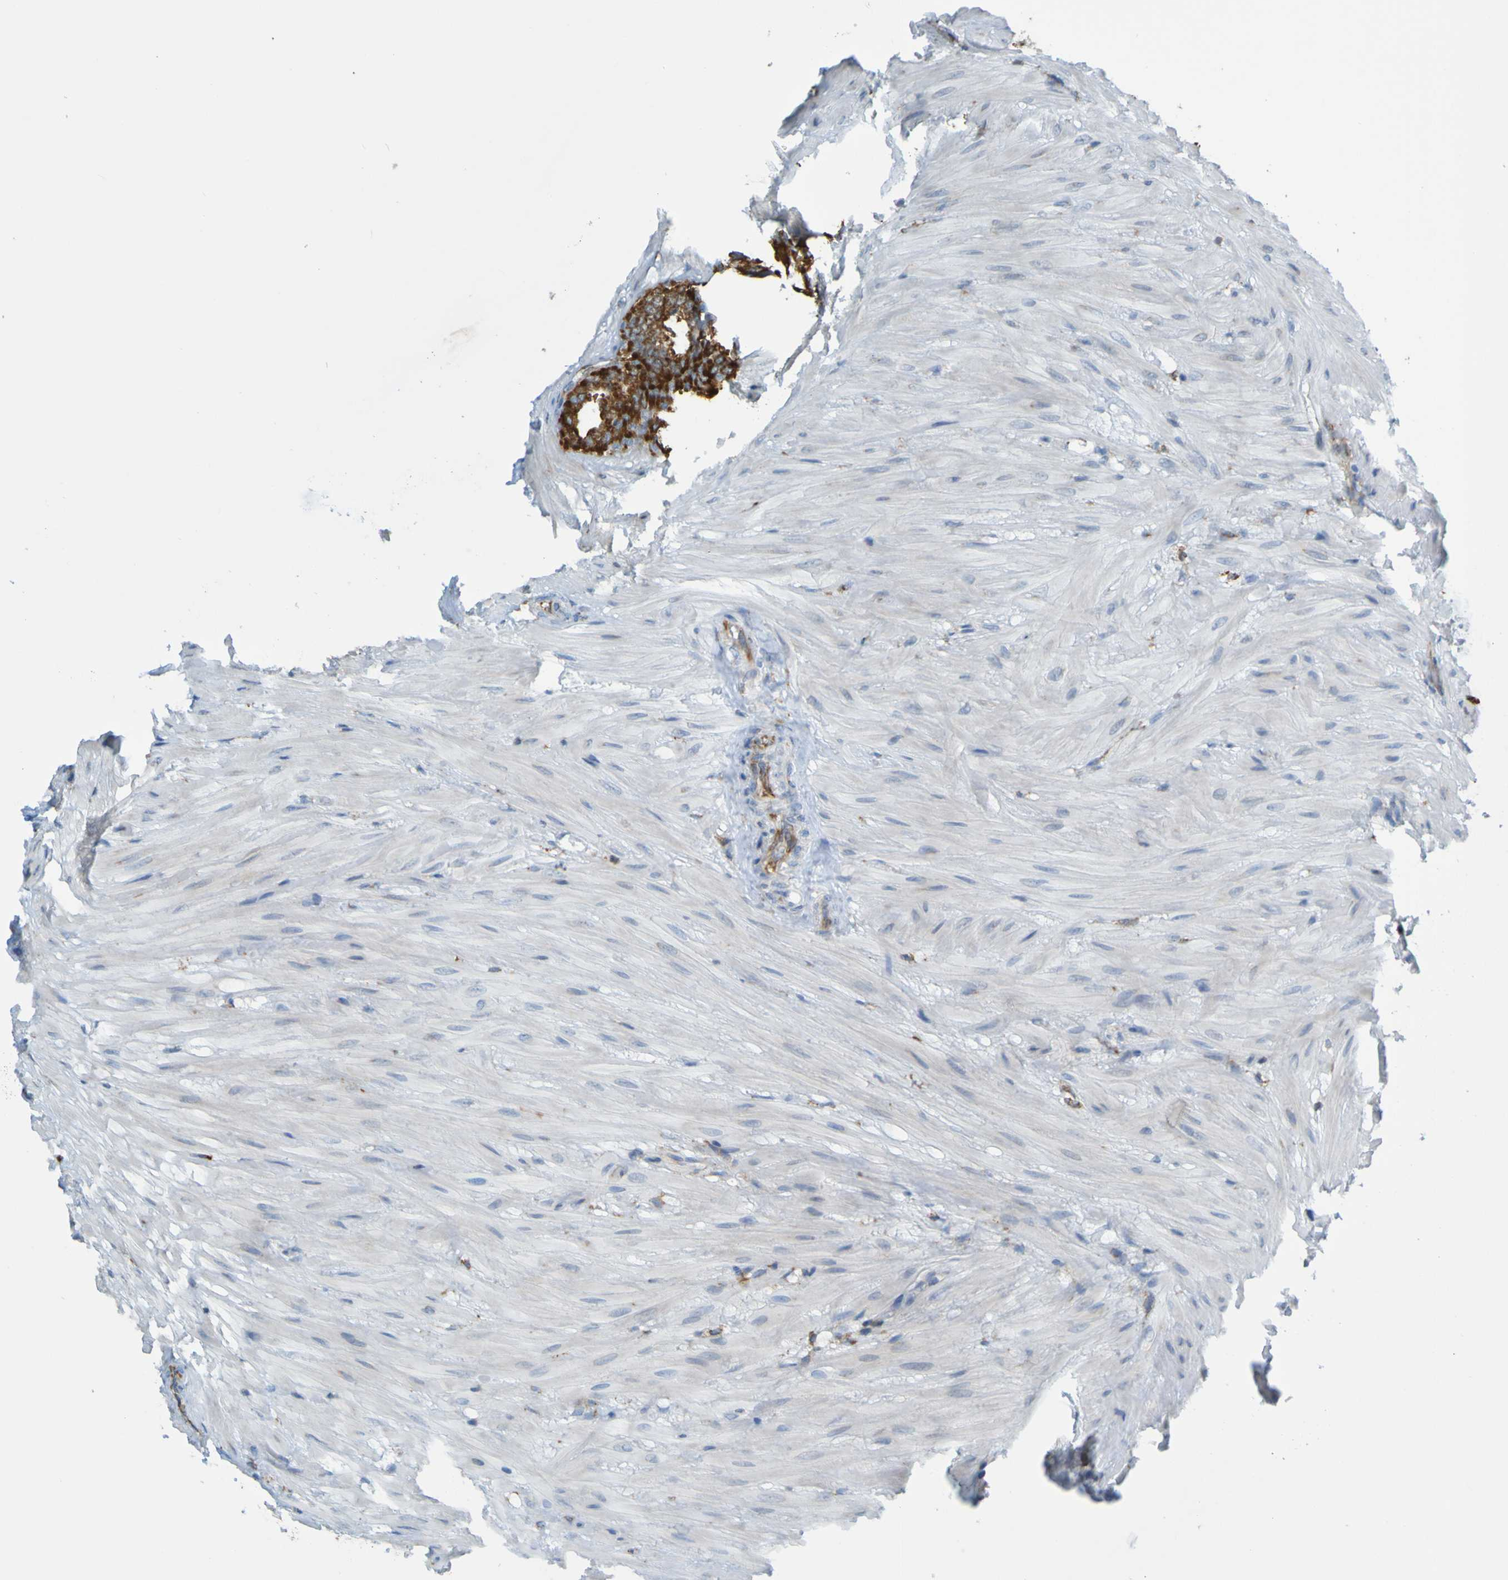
{"staining": {"intensity": "moderate", "quantity": ">75%", "location": "cytoplasmic/membranous"}, "tissue": "seminal vesicle", "cell_type": "Glandular cells", "image_type": "normal", "snomed": [{"axis": "morphology", "description": "Normal tissue, NOS"}, {"axis": "topography", "description": "Seminal veicle"}], "caption": "Unremarkable seminal vesicle reveals moderate cytoplasmic/membranous positivity in approximately >75% of glandular cells, visualized by immunohistochemistry.", "gene": "SSR1", "patient": {"sex": "male", "age": 46}}